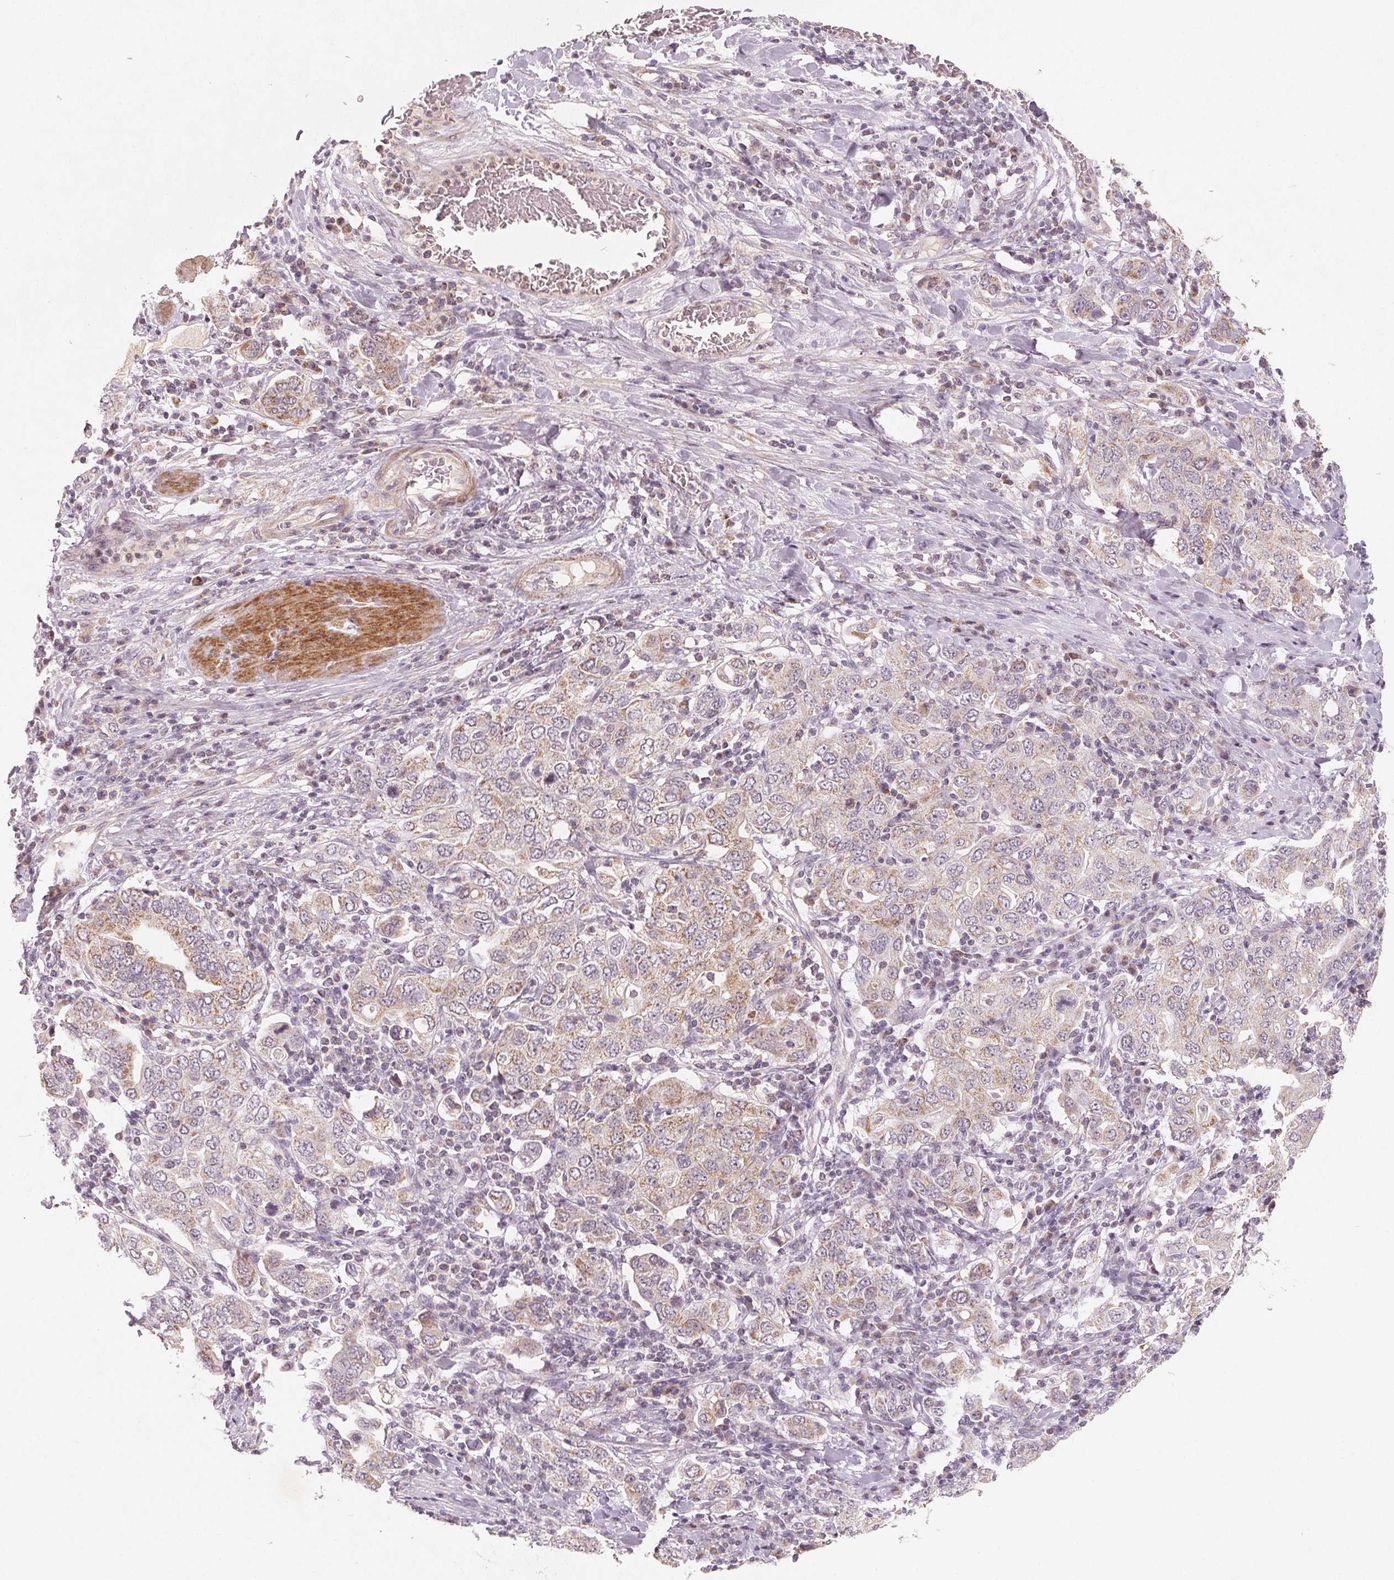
{"staining": {"intensity": "weak", "quantity": "25%-75%", "location": "cytoplasmic/membranous"}, "tissue": "stomach cancer", "cell_type": "Tumor cells", "image_type": "cancer", "snomed": [{"axis": "morphology", "description": "Adenocarcinoma, NOS"}, {"axis": "topography", "description": "Stomach, upper"}, {"axis": "topography", "description": "Stomach"}], "caption": "This histopathology image displays immunohistochemistry (IHC) staining of human stomach adenocarcinoma, with low weak cytoplasmic/membranous staining in approximately 25%-75% of tumor cells.", "gene": "GHITM", "patient": {"sex": "male", "age": 62}}